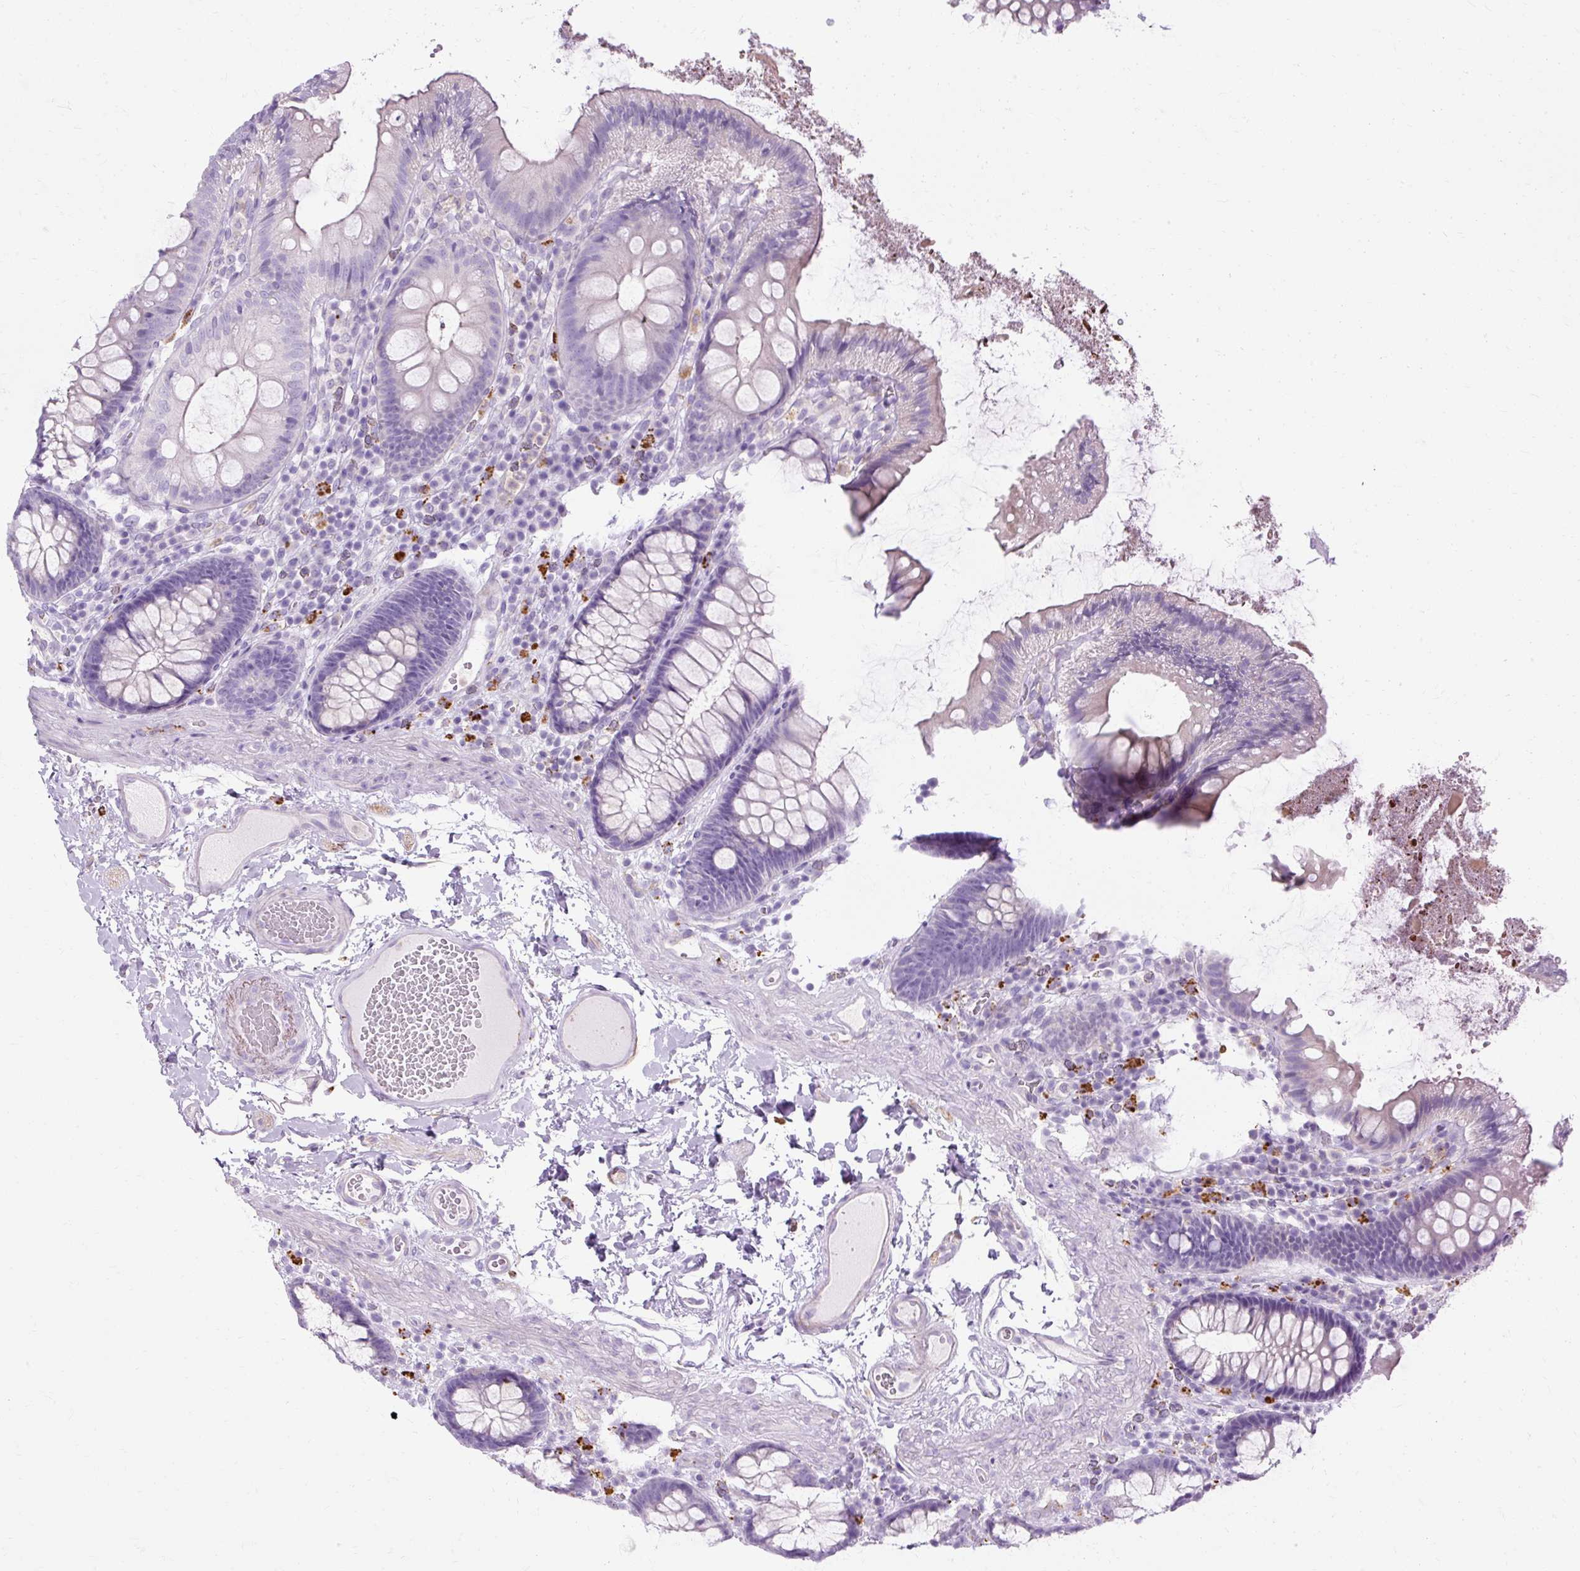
{"staining": {"intensity": "negative", "quantity": "none", "location": "none"}, "tissue": "colon", "cell_type": "Endothelial cells", "image_type": "normal", "snomed": [{"axis": "morphology", "description": "Normal tissue, NOS"}, {"axis": "topography", "description": "Colon"}], "caption": "A high-resolution histopathology image shows immunohistochemistry staining of unremarkable colon, which exhibits no significant staining in endothelial cells.", "gene": "HSD11B1", "patient": {"sex": "male", "age": 84}}